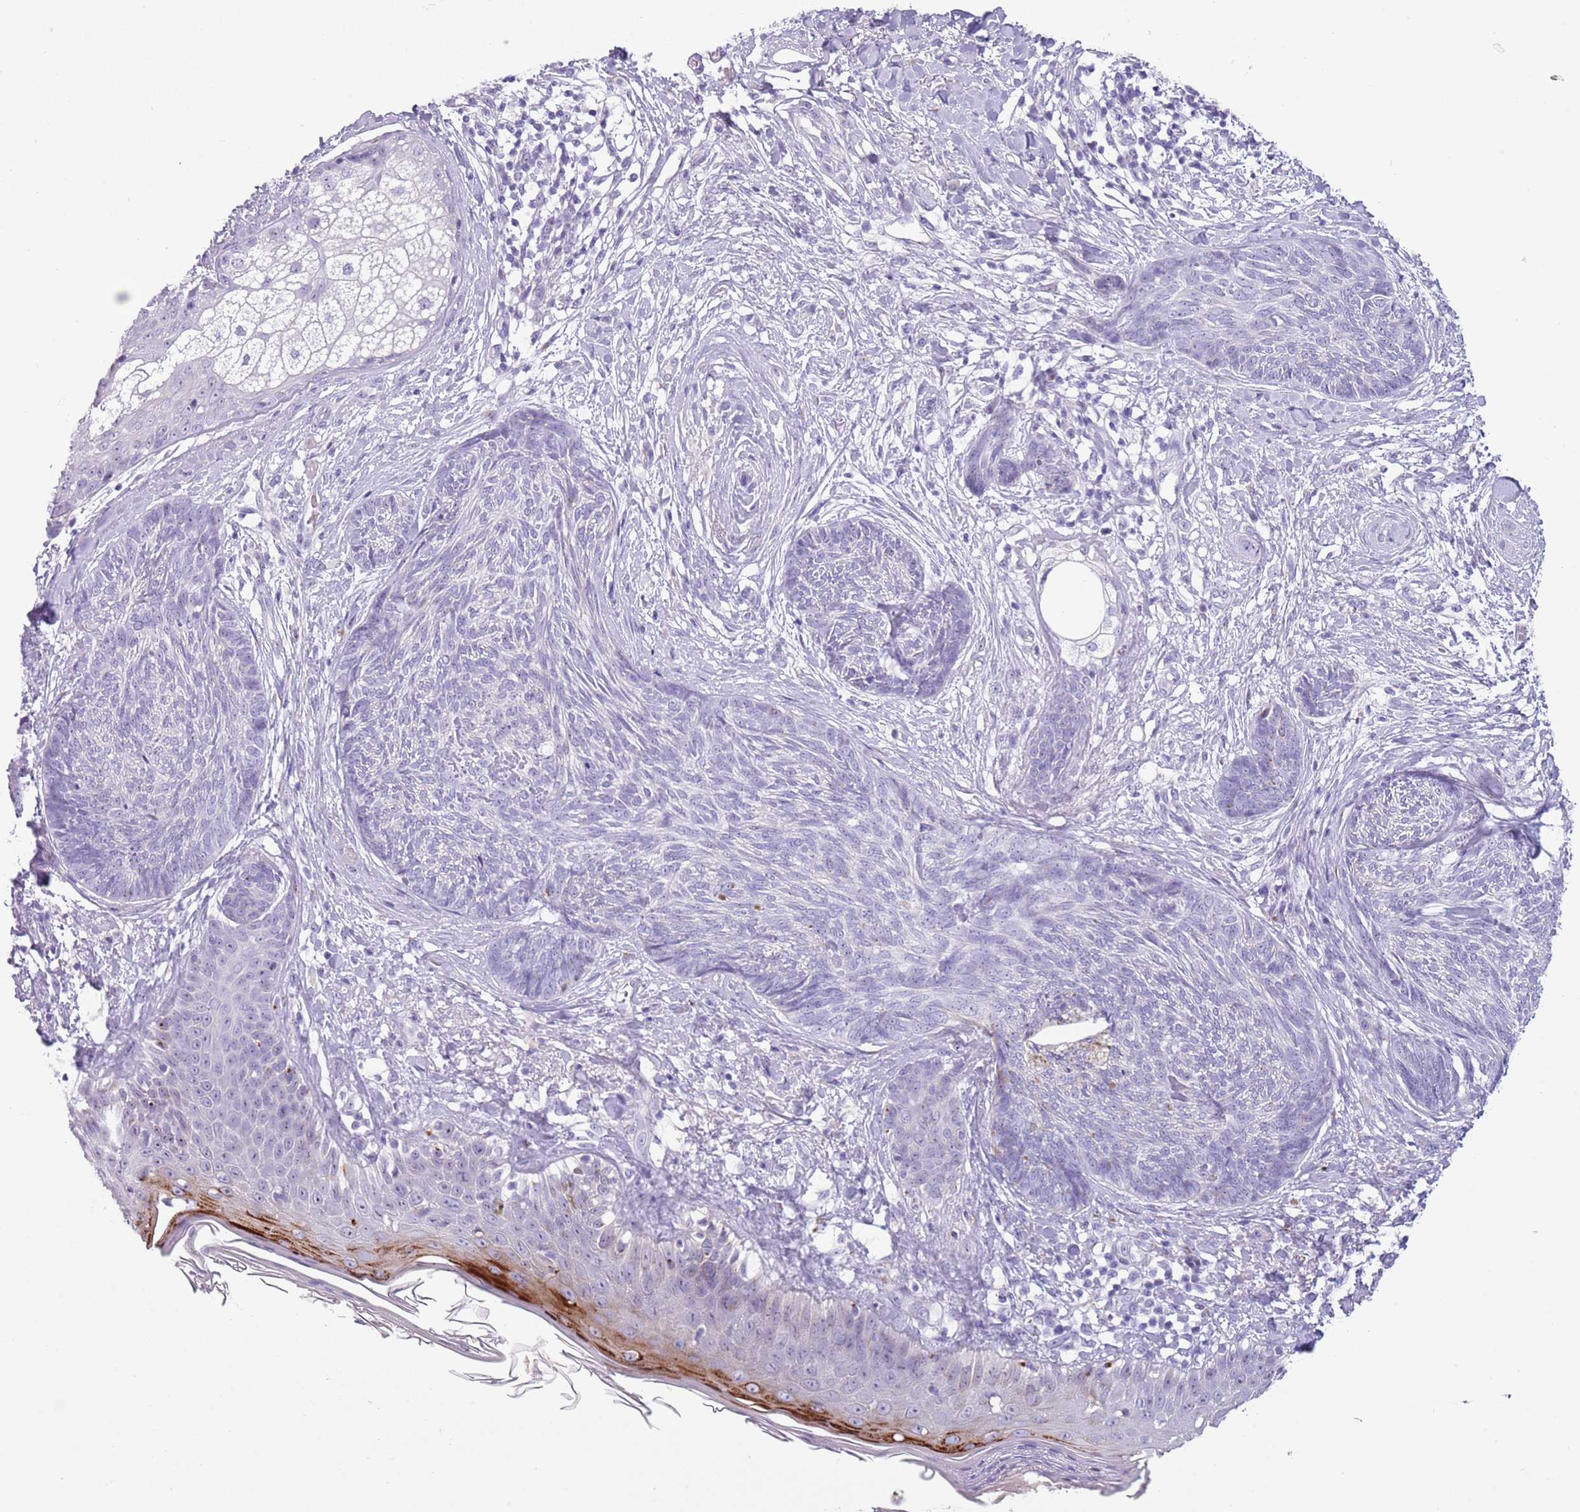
{"staining": {"intensity": "negative", "quantity": "none", "location": "none"}, "tissue": "skin cancer", "cell_type": "Tumor cells", "image_type": "cancer", "snomed": [{"axis": "morphology", "description": "Basal cell carcinoma"}, {"axis": "topography", "description": "Skin"}], "caption": "Tumor cells are negative for brown protein staining in skin cancer (basal cell carcinoma).", "gene": "NBPF6", "patient": {"sex": "male", "age": 73}}